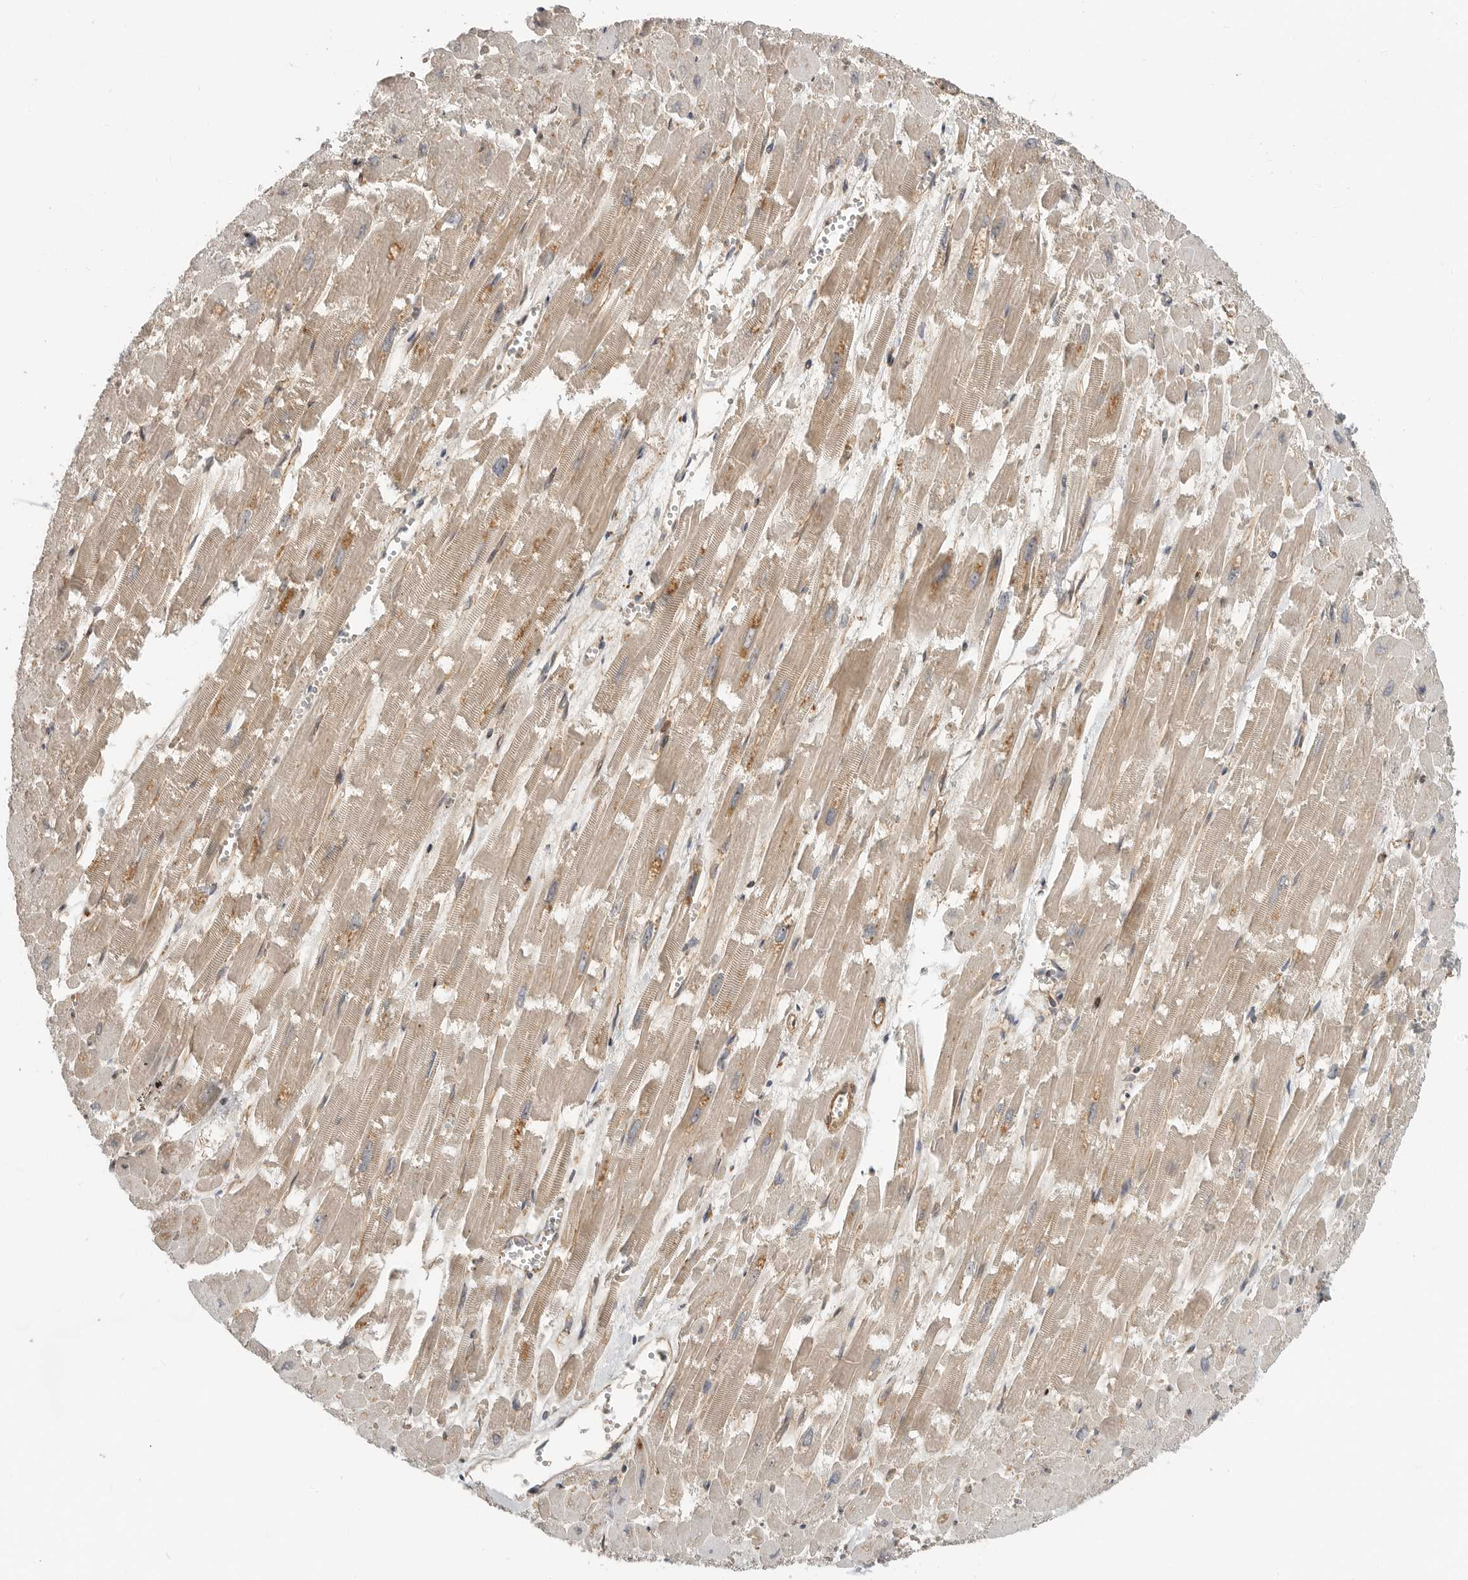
{"staining": {"intensity": "moderate", "quantity": ">75%", "location": "cytoplasmic/membranous,nuclear"}, "tissue": "heart muscle", "cell_type": "Cardiomyocytes", "image_type": "normal", "snomed": [{"axis": "morphology", "description": "Normal tissue, NOS"}, {"axis": "topography", "description": "Heart"}], "caption": "Human heart muscle stained with a brown dye reveals moderate cytoplasmic/membranous,nuclear positive positivity in approximately >75% of cardiomyocytes.", "gene": "STRAP", "patient": {"sex": "male", "age": 54}}